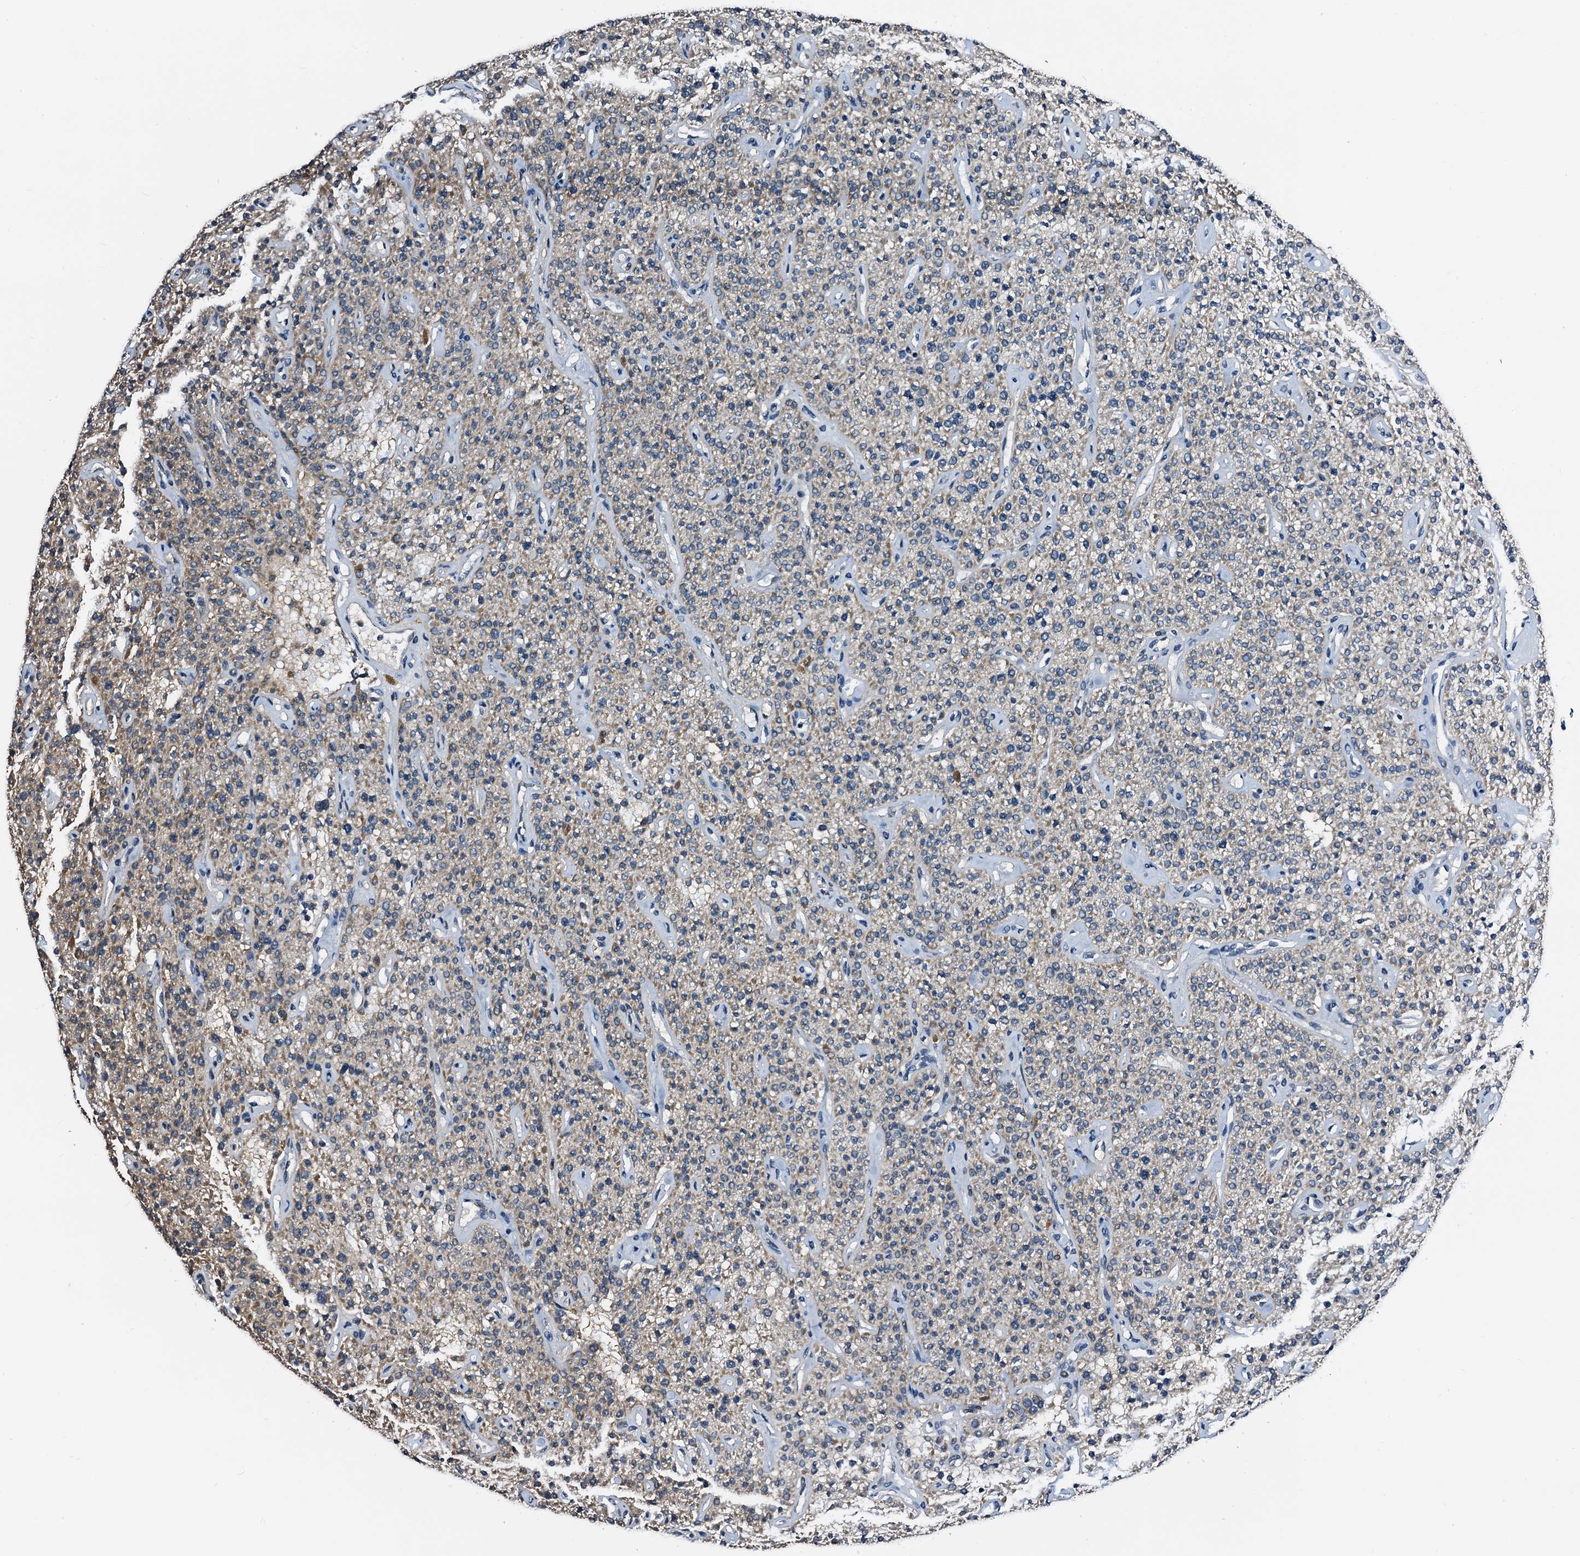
{"staining": {"intensity": "weak", "quantity": "<25%", "location": "cytoplasmic/membranous,nuclear"}, "tissue": "parathyroid gland", "cell_type": "Glandular cells", "image_type": "normal", "snomed": [{"axis": "morphology", "description": "Normal tissue, NOS"}, {"axis": "topography", "description": "Parathyroid gland"}], "caption": "An immunohistochemistry image of unremarkable parathyroid gland is shown. There is no staining in glandular cells of parathyroid gland. (DAB (3,3'-diaminobenzidine) immunohistochemistry (IHC) visualized using brightfield microscopy, high magnification).", "gene": "FAM222A", "patient": {"sex": "male", "age": 46}}